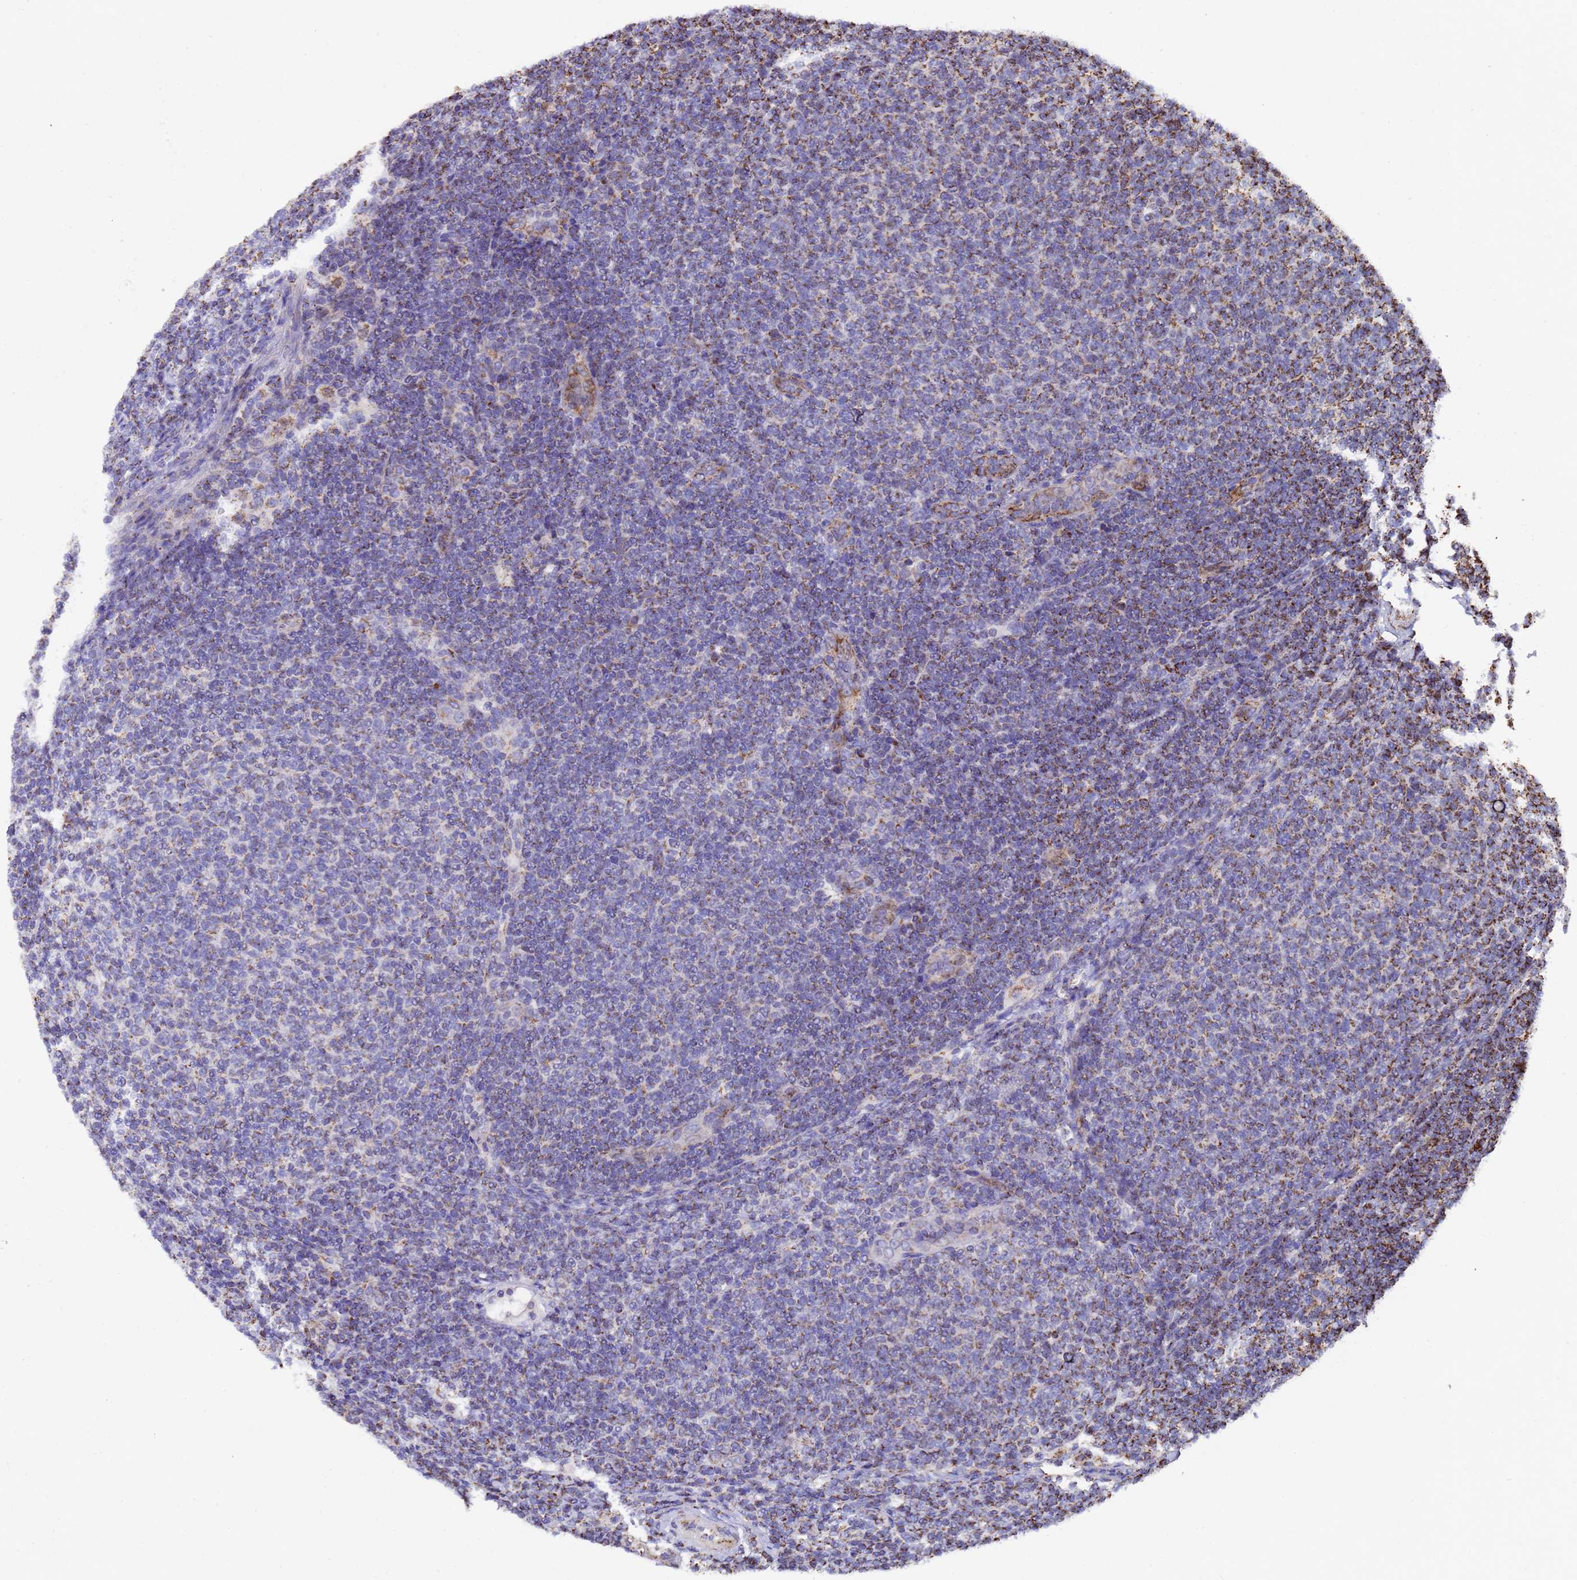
{"staining": {"intensity": "moderate", "quantity": "25%-75%", "location": "cytoplasmic/membranous"}, "tissue": "lymphoma", "cell_type": "Tumor cells", "image_type": "cancer", "snomed": [{"axis": "morphology", "description": "Malignant lymphoma, non-Hodgkin's type, Low grade"}, {"axis": "topography", "description": "Lymph node"}], "caption": "Lymphoma tissue demonstrates moderate cytoplasmic/membranous staining in approximately 25%-75% of tumor cells, visualized by immunohistochemistry.", "gene": "MRPS12", "patient": {"sex": "male", "age": 66}}